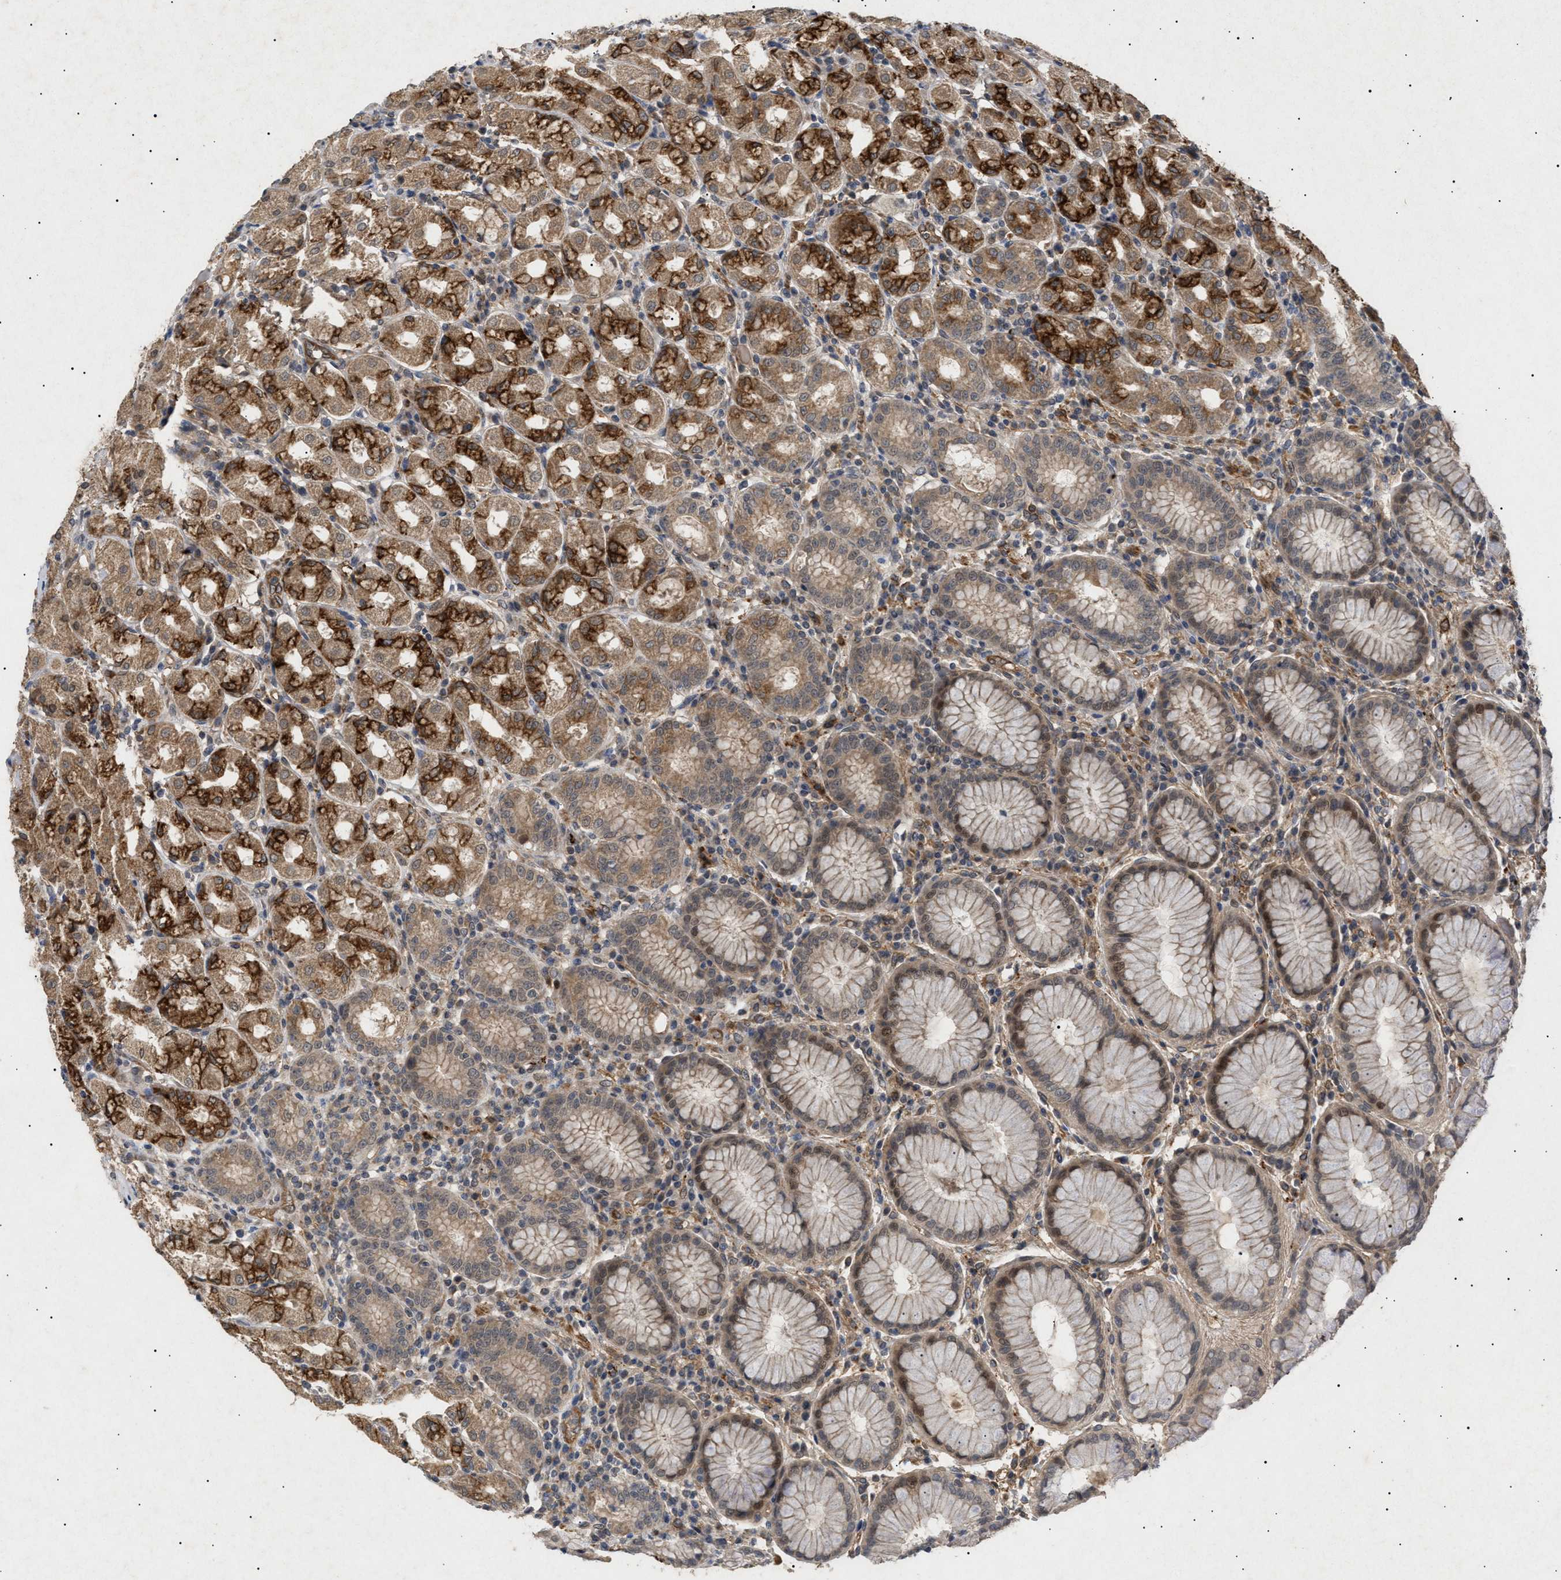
{"staining": {"intensity": "moderate", "quantity": "25%-75%", "location": "cytoplasmic/membranous"}, "tissue": "stomach", "cell_type": "Glandular cells", "image_type": "normal", "snomed": [{"axis": "morphology", "description": "Normal tissue, NOS"}, {"axis": "topography", "description": "Stomach"}, {"axis": "topography", "description": "Stomach, lower"}], "caption": "Glandular cells exhibit medium levels of moderate cytoplasmic/membranous expression in about 25%-75% of cells in benign human stomach. (Brightfield microscopy of DAB IHC at high magnification).", "gene": "SIRT5", "patient": {"sex": "female", "age": 56}}